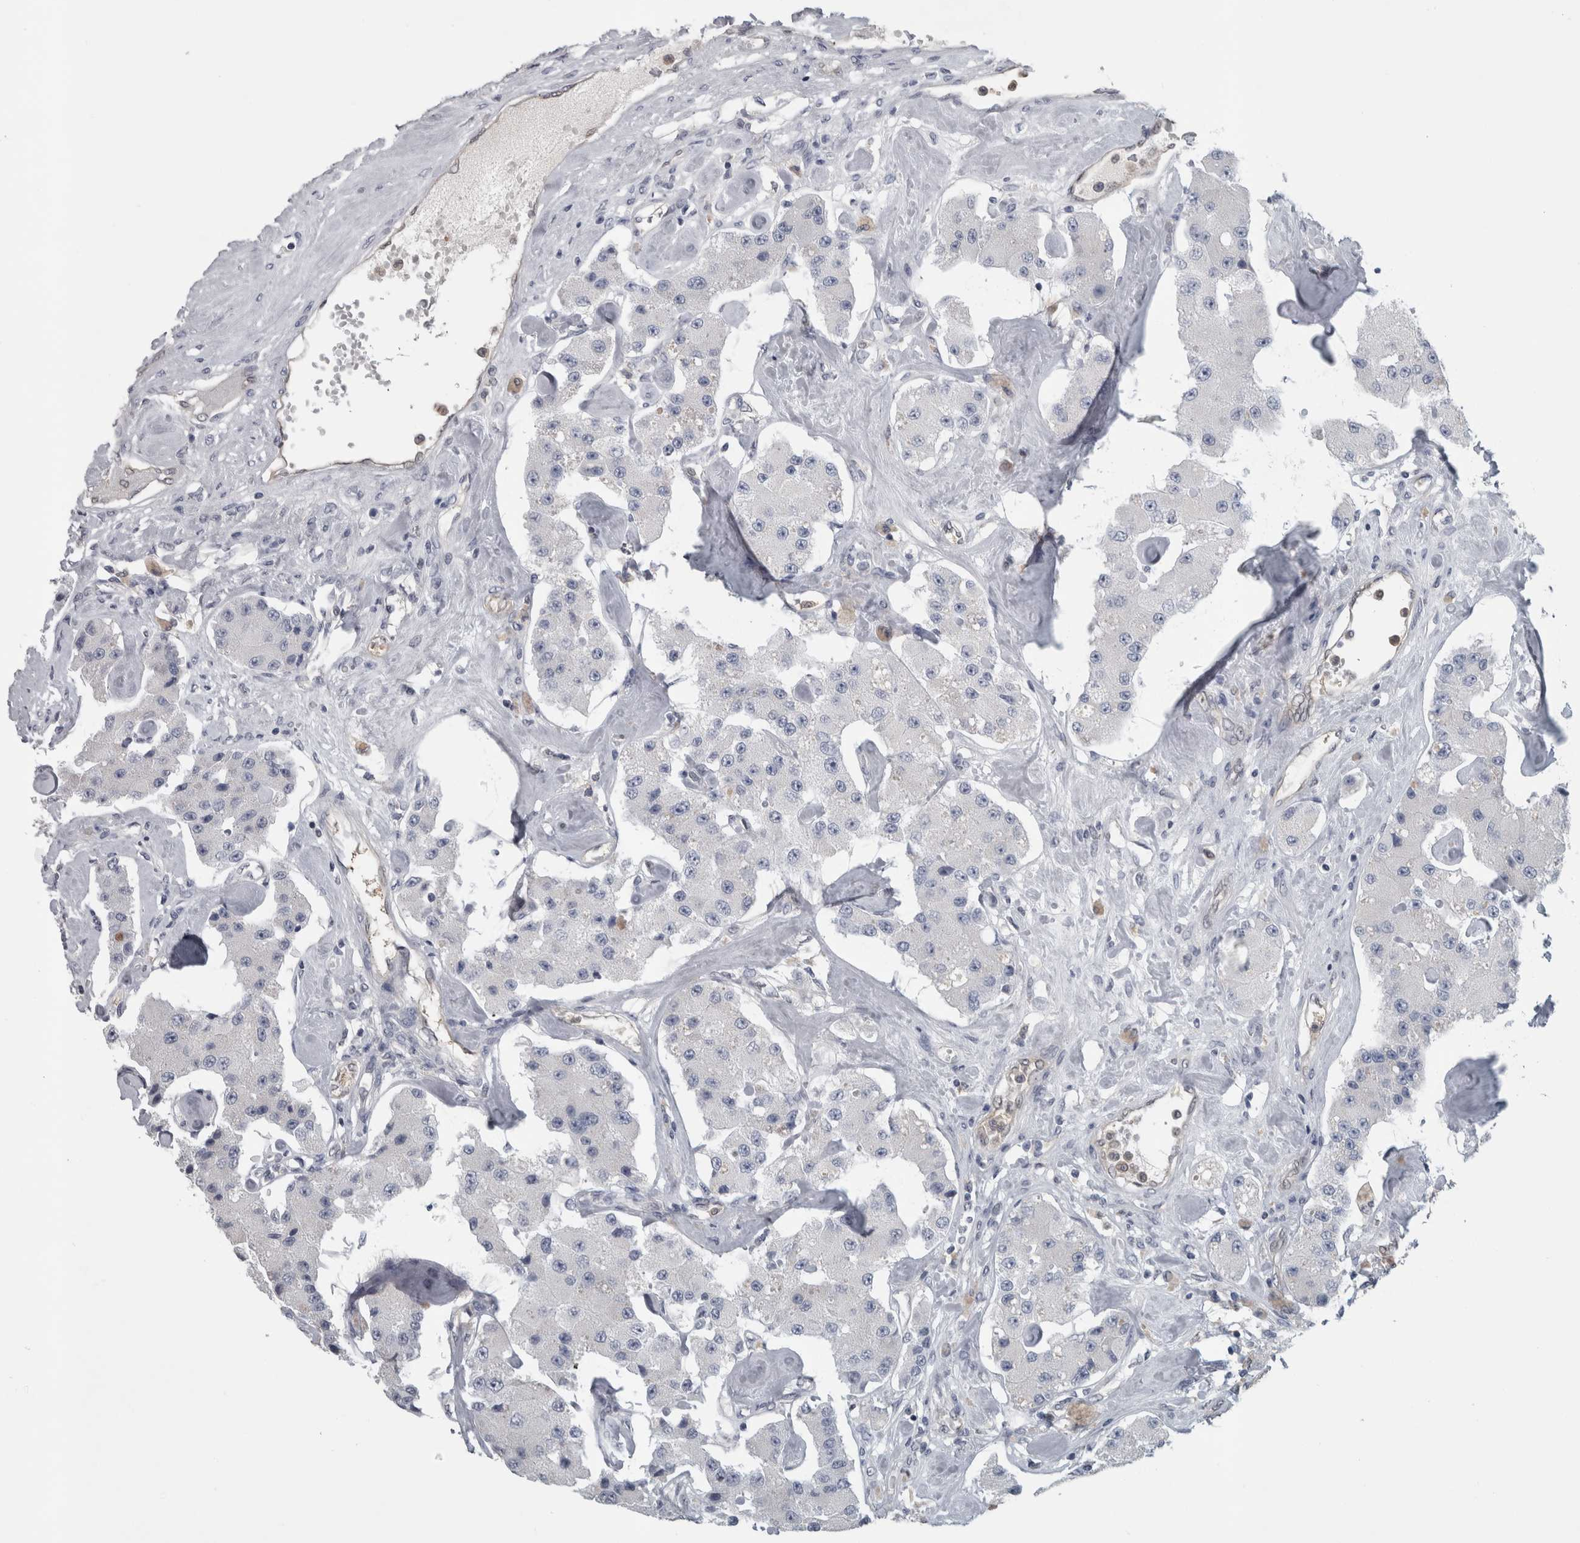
{"staining": {"intensity": "negative", "quantity": "none", "location": "none"}, "tissue": "carcinoid", "cell_type": "Tumor cells", "image_type": "cancer", "snomed": [{"axis": "morphology", "description": "Carcinoid, malignant, NOS"}, {"axis": "topography", "description": "Pancreas"}], "caption": "Immunohistochemistry (IHC) micrograph of carcinoid stained for a protein (brown), which displays no staining in tumor cells. (Immunohistochemistry (IHC), brightfield microscopy, high magnification).", "gene": "NAPRT", "patient": {"sex": "male", "age": 41}}